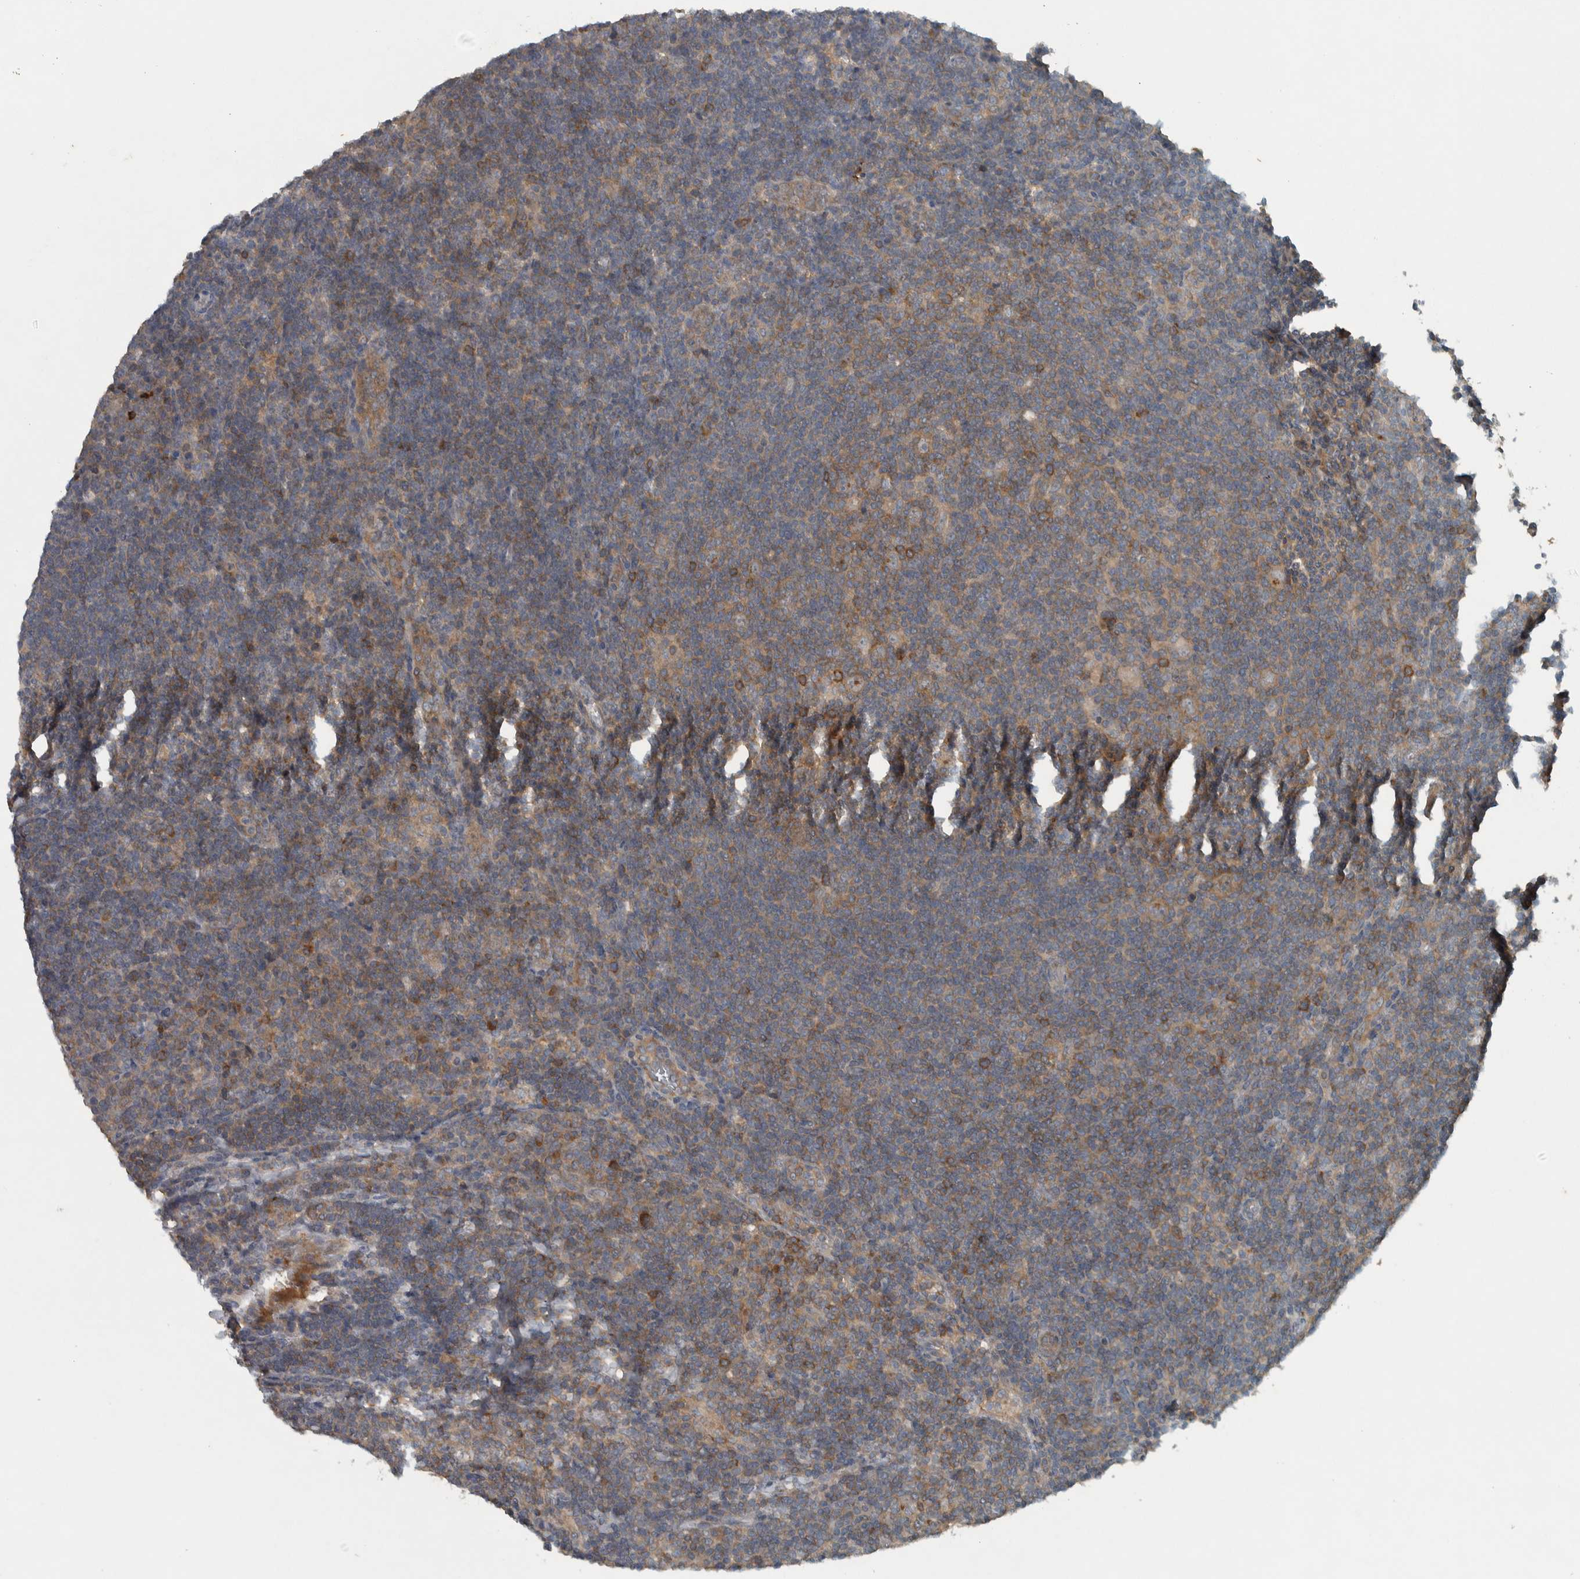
{"staining": {"intensity": "weak", "quantity": "25%-75%", "location": "cytoplasmic/membranous"}, "tissue": "lymphoma", "cell_type": "Tumor cells", "image_type": "cancer", "snomed": [{"axis": "morphology", "description": "Hodgkin's disease, NOS"}, {"axis": "topography", "description": "Lymph node"}], "caption": "Lymphoma stained with a brown dye demonstrates weak cytoplasmic/membranous positive expression in about 25%-75% of tumor cells.", "gene": "CLCN2", "patient": {"sex": "female", "age": 57}}